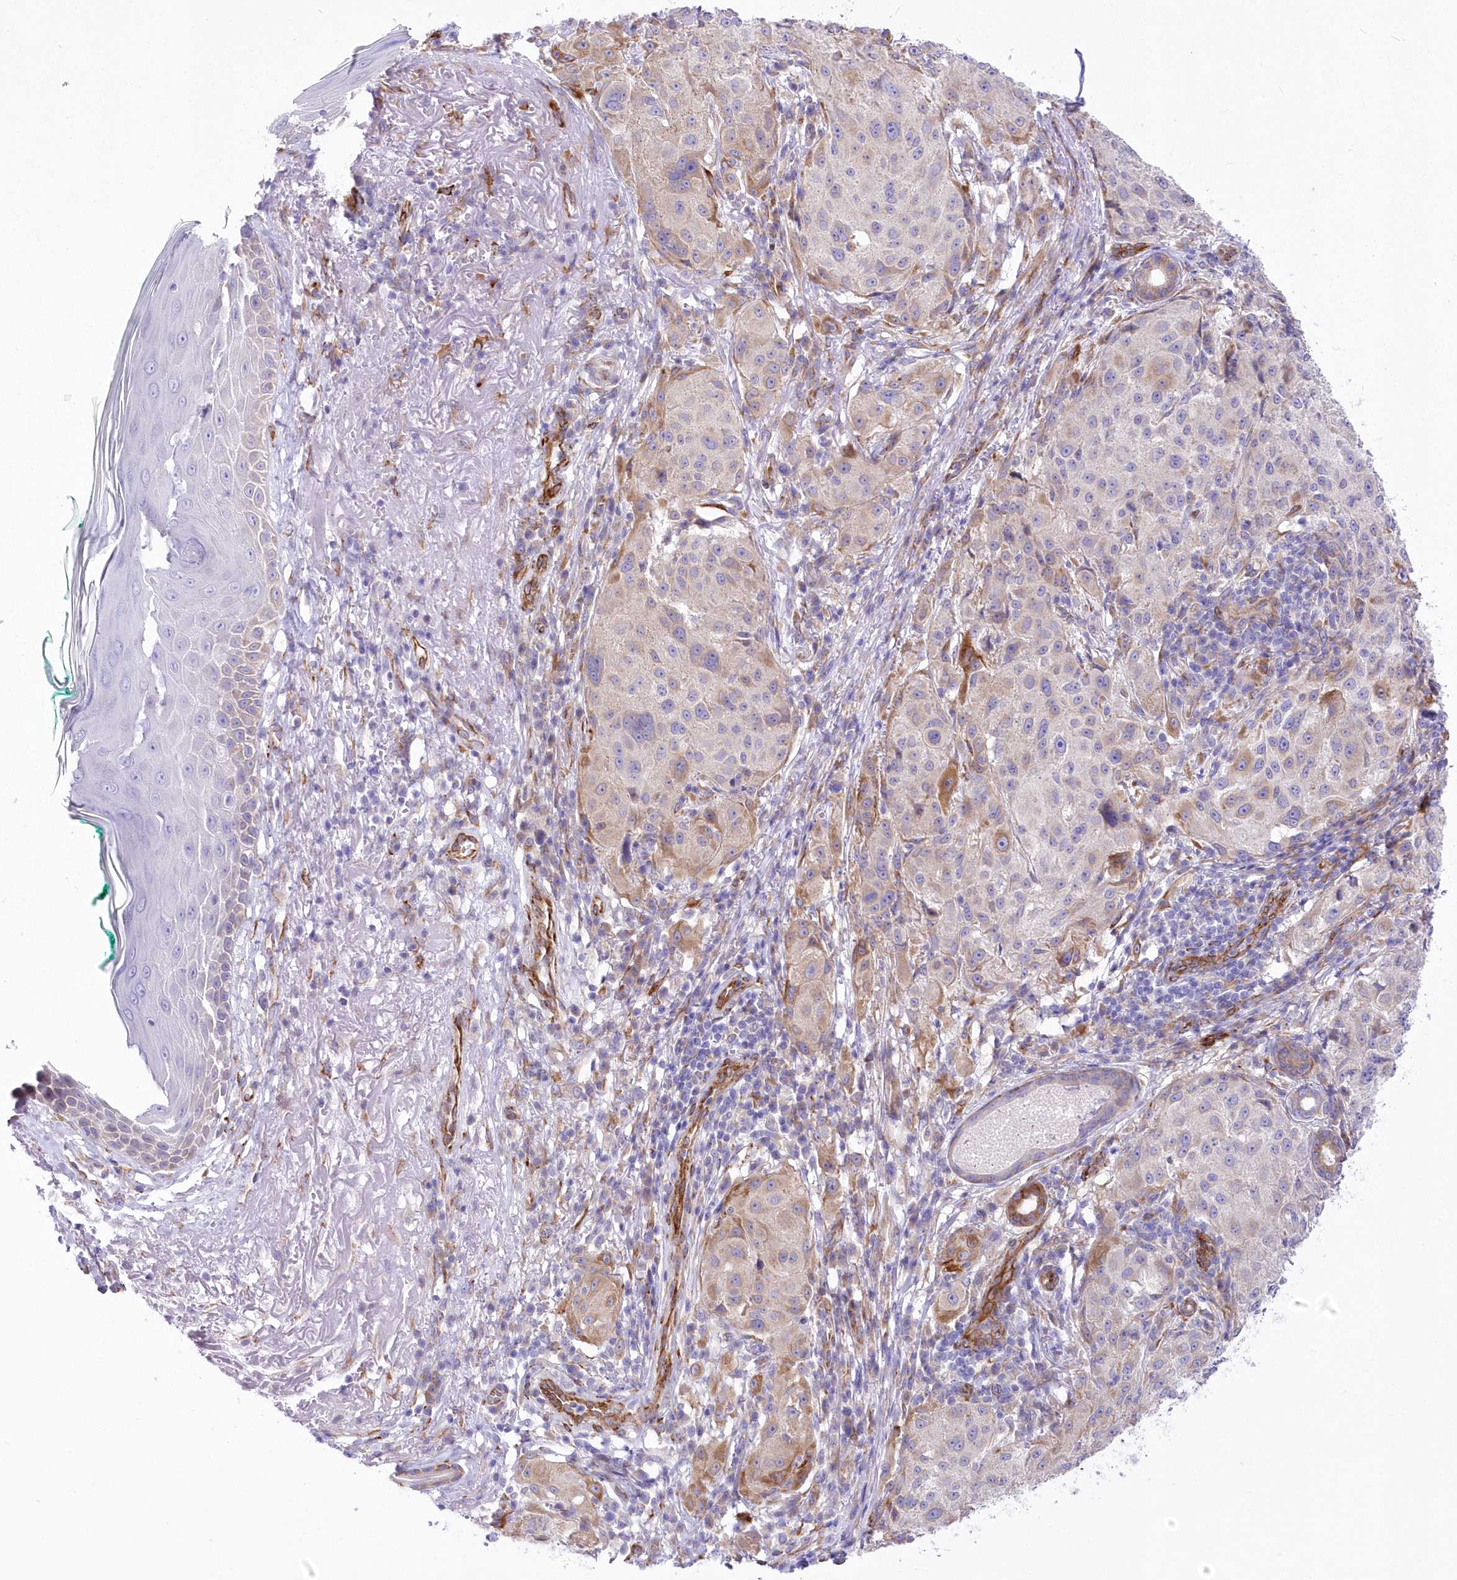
{"staining": {"intensity": "weak", "quantity": "<25%", "location": "cytoplasmic/membranous"}, "tissue": "melanoma", "cell_type": "Tumor cells", "image_type": "cancer", "snomed": [{"axis": "morphology", "description": "Necrosis, NOS"}, {"axis": "morphology", "description": "Malignant melanoma, NOS"}, {"axis": "topography", "description": "Skin"}], "caption": "DAB immunohistochemical staining of malignant melanoma demonstrates no significant staining in tumor cells.", "gene": "YTHDC2", "patient": {"sex": "female", "age": 87}}